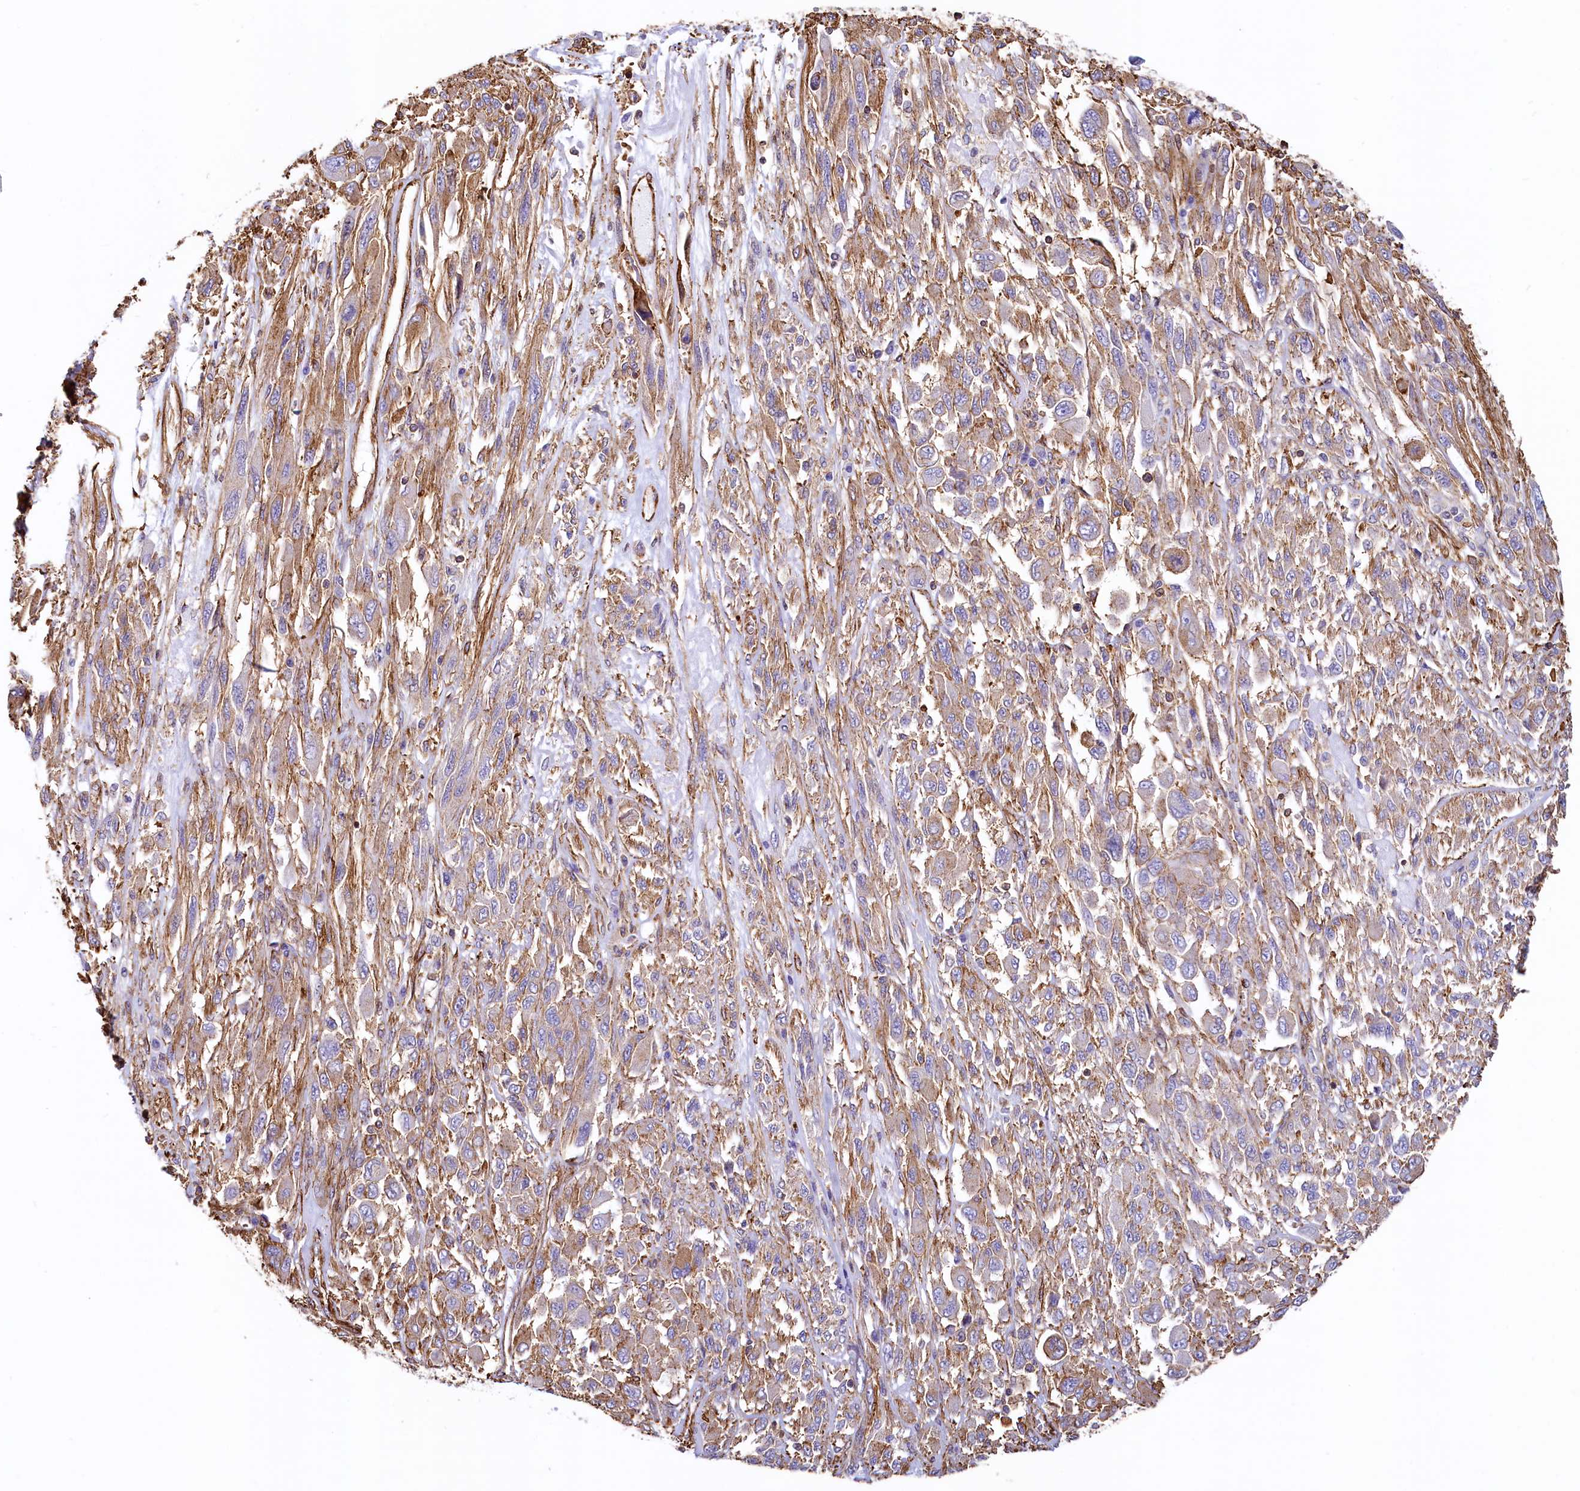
{"staining": {"intensity": "weak", "quantity": "25%-75%", "location": "cytoplasmic/membranous"}, "tissue": "melanoma", "cell_type": "Tumor cells", "image_type": "cancer", "snomed": [{"axis": "morphology", "description": "Malignant melanoma, NOS"}, {"axis": "topography", "description": "Skin"}], "caption": "Human melanoma stained for a protein (brown) displays weak cytoplasmic/membranous positive positivity in about 25%-75% of tumor cells.", "gene": "THBS1", "patient": {"sex": "female", "age": 91}}